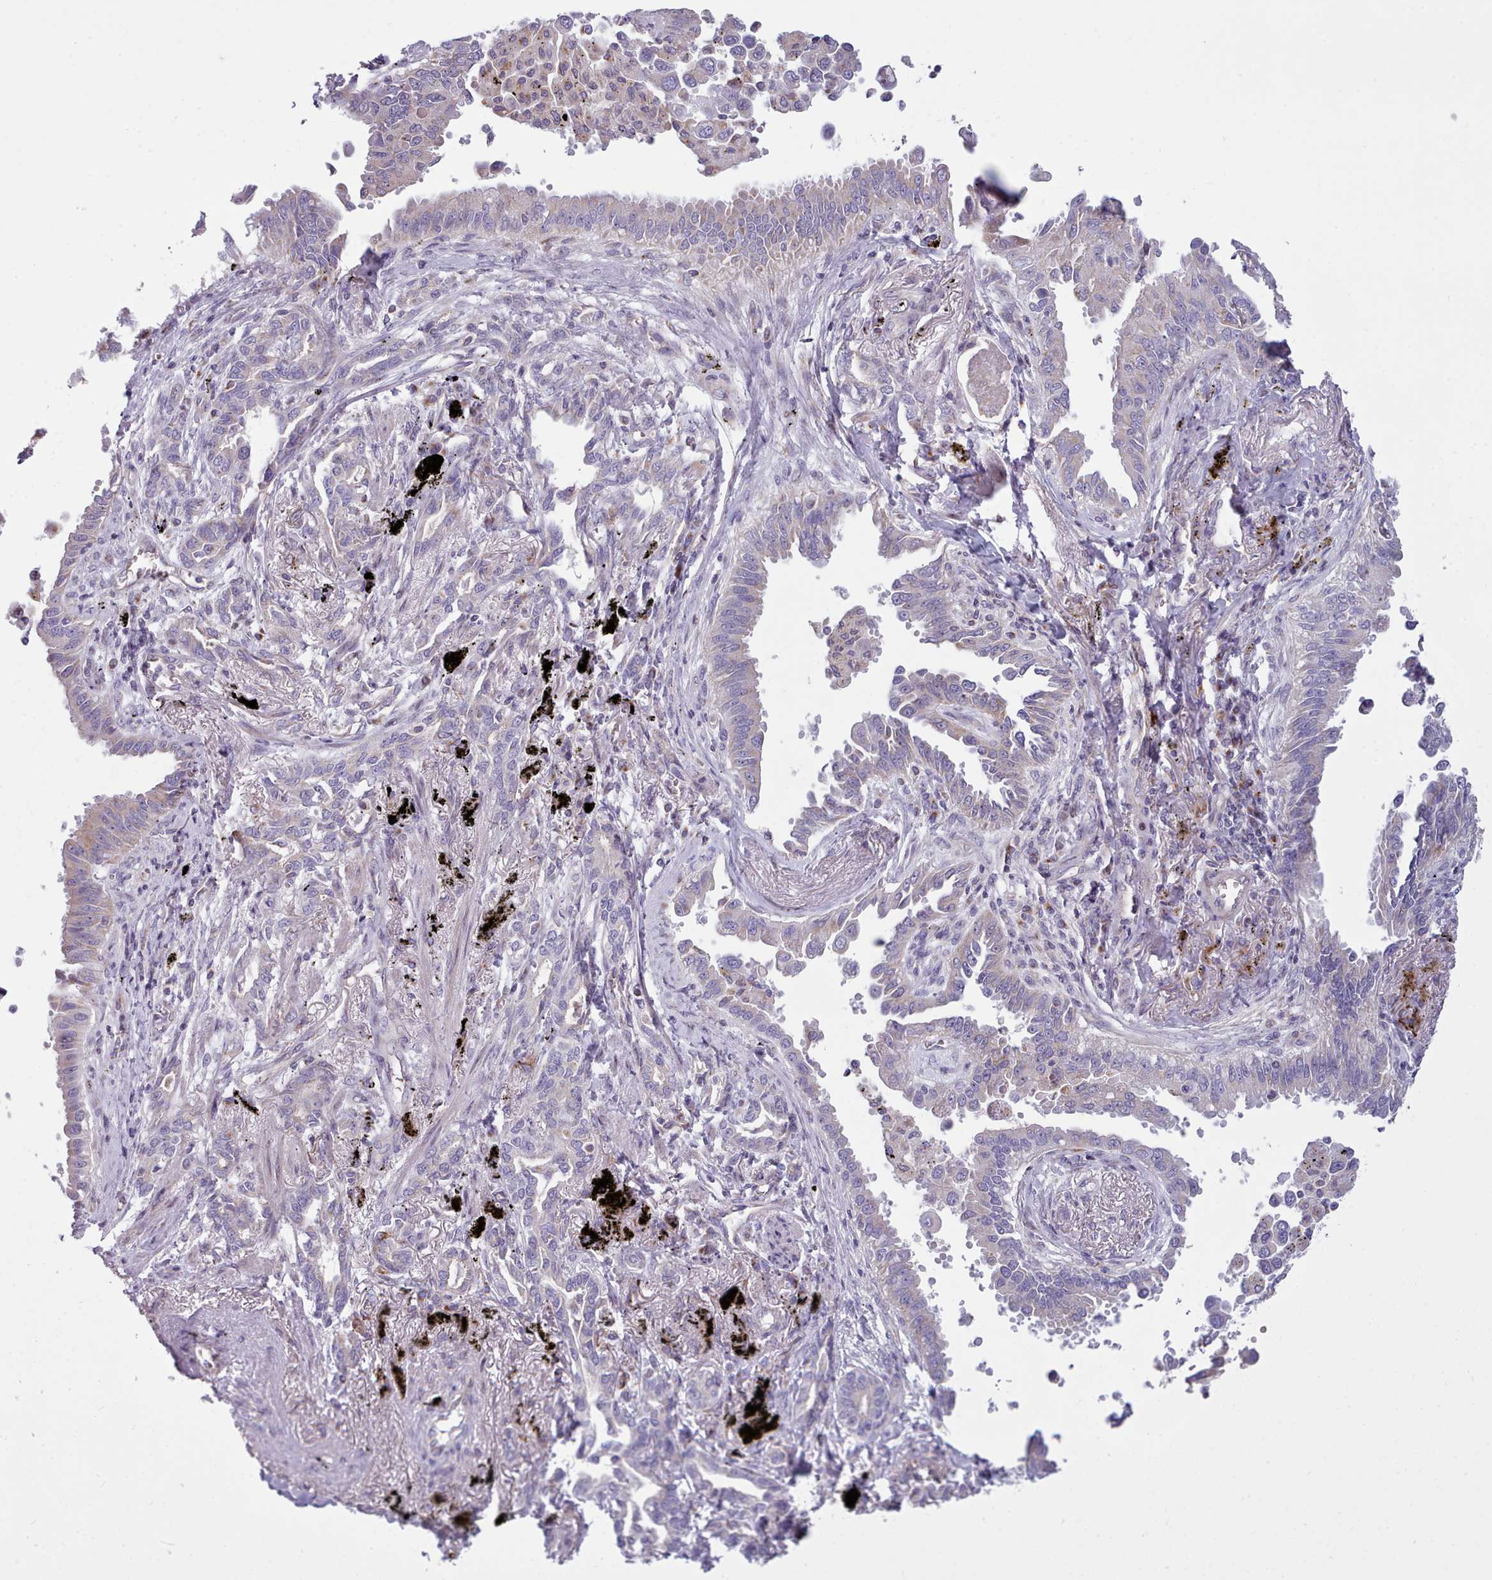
{"staining": {"intensity": "negative", "quantity": "none", "location": "none"}, "tissue": "lung cancer", "cell_type": "Tumor cells", "image_type": "cancer", "snomed": [{"axis": "morphology", "description": "Adenocarcinoma, NOS"}, {"axis": "topography", "description": "Lung"}], "caption": "Tumor cells show no significant staining in lung adenocarcinoma.", "gene": "SLC52A3", "patient": {"sex": "male", "age": 67}}